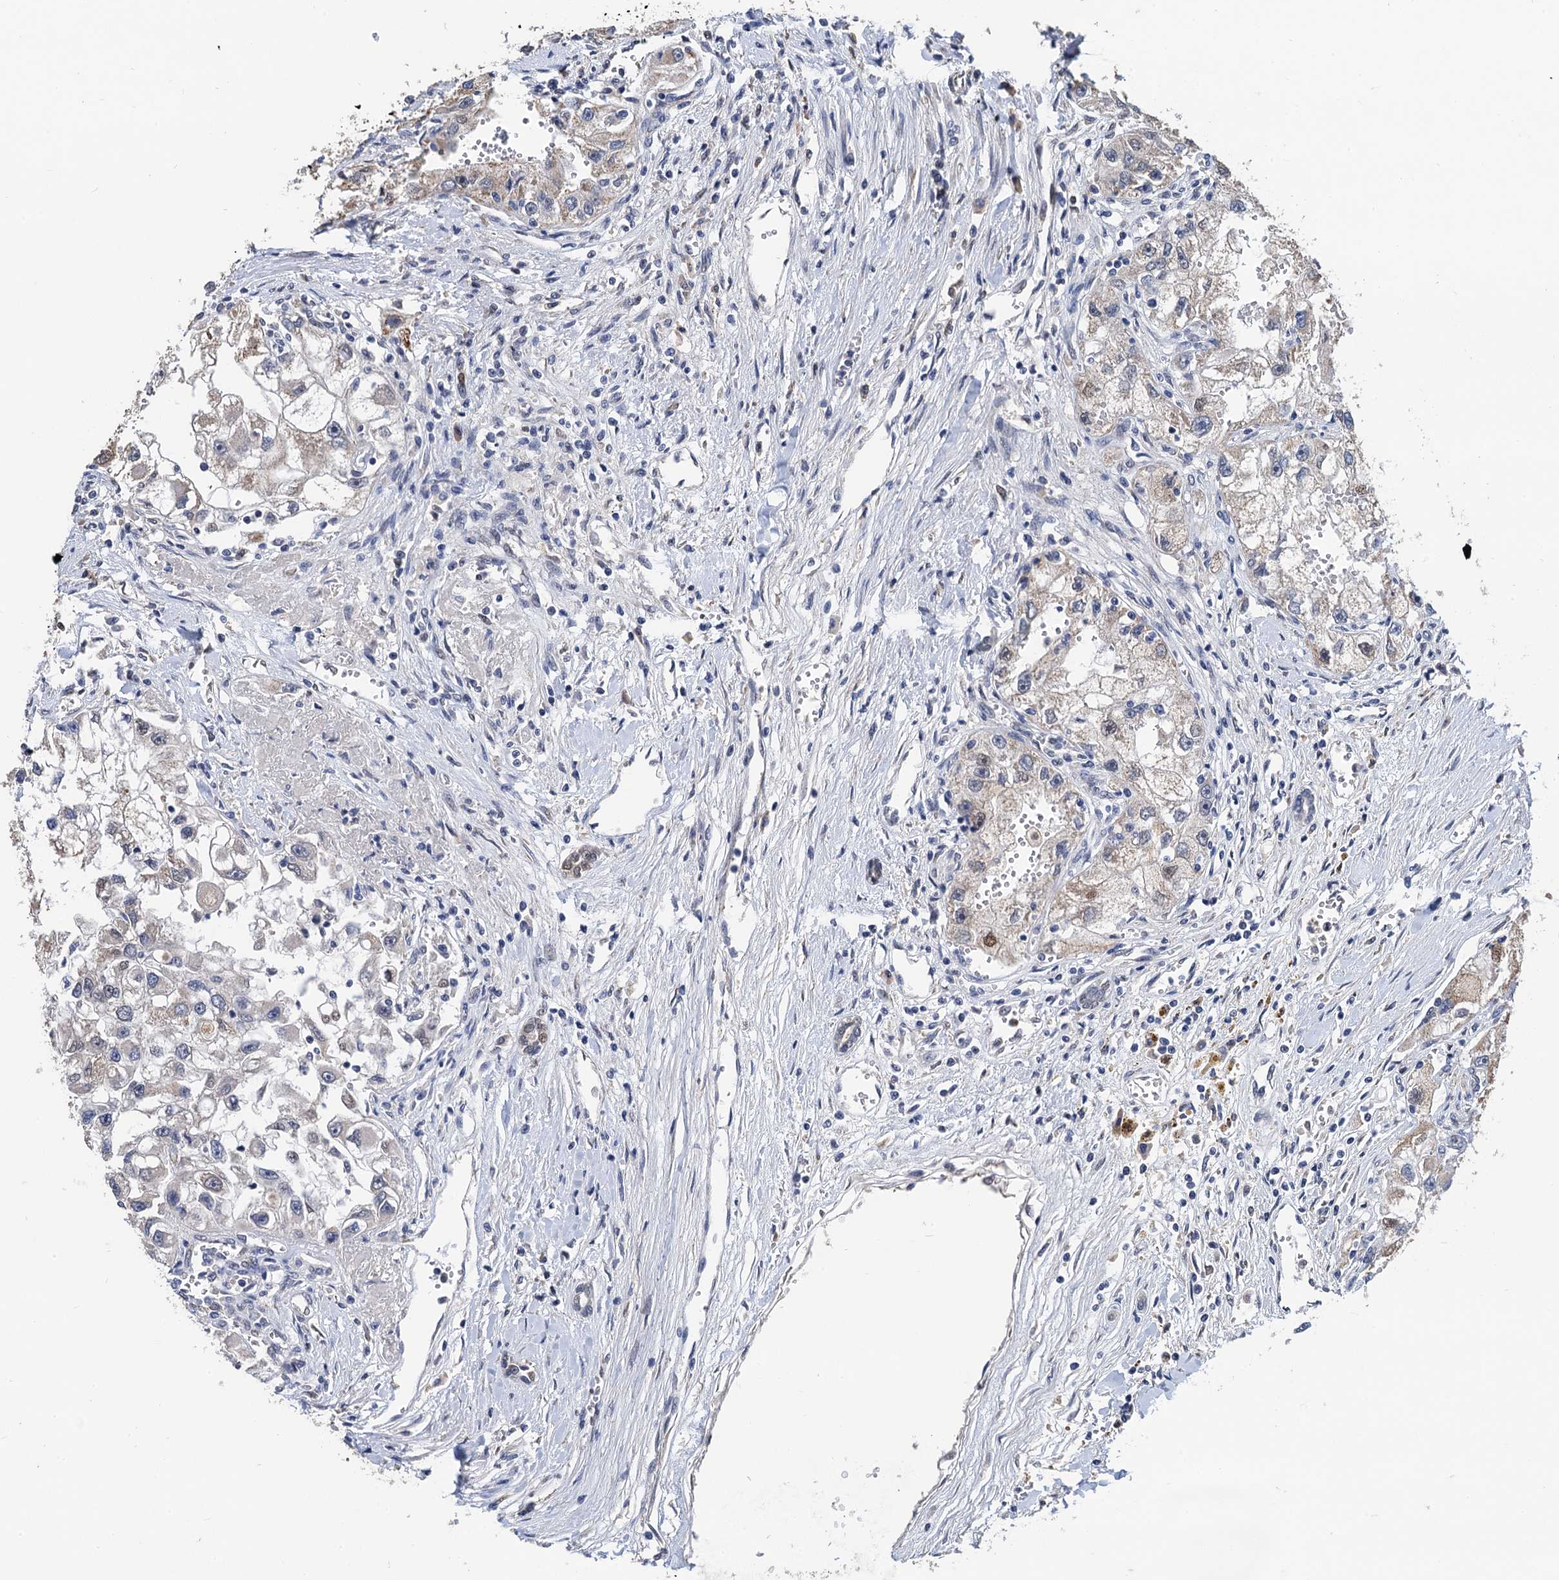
{"staining": {"intensity": "moderate", "quantity": "<25%", "location": "cytoplasmic/membranous"}, "tissue": "renal cancer", "cell_type": "Tumor cells", "image_type": "cancer", "snomed": [{"axis": "morphology", "description": "Adenocarcinoma, NOS"}, {"axis": "topography", "description": "Kidney"}], "caption": "Immunohistochemical staining of human renal adenocarcinoma reveals moderate cytoplasmic/membranous protein positivity in approximately <25% of tumor cells.", "gene": "TSEN34", "patient": {"sex": "male", "age": 63}}